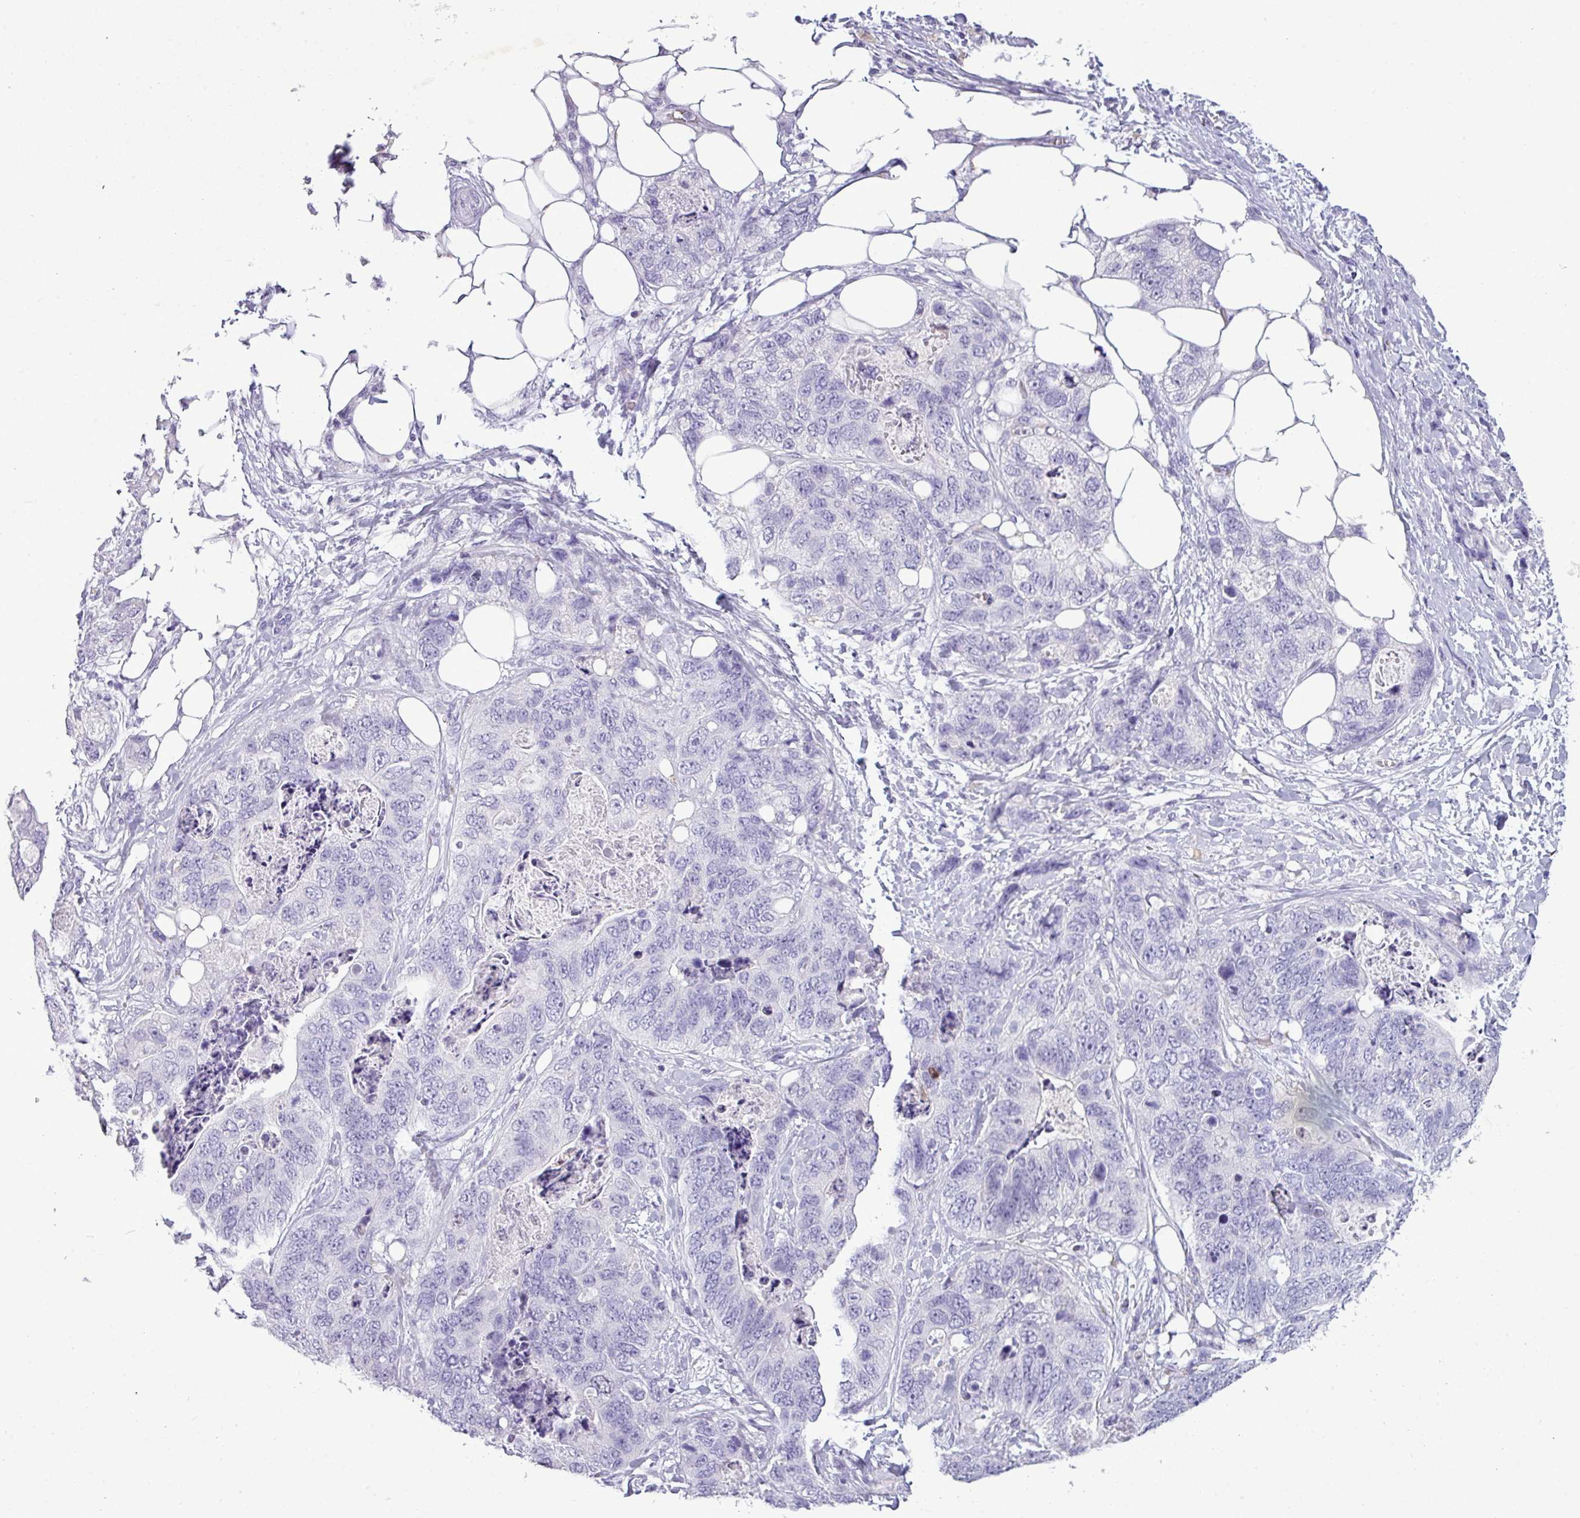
{"staining": {"intensity": "negative", "quantity": "none", "location": "none"}, "tissue": "stomach cancer", "cell_type": "Tumor cells", "image_type": "cancer", "snomed": [{"axis": "morphology", "description": "Adenocarcinoma, NOS"}, {"axis": "topography", "description": "Stomach"}], "caption": "IHC micrograph of neoplastic tissue: human stomach cancer stained with DAB exhibits no significant protein staining in tumor cells.", "gene": "TMEM91", "patient": {"sex": "female", "age": 89}}